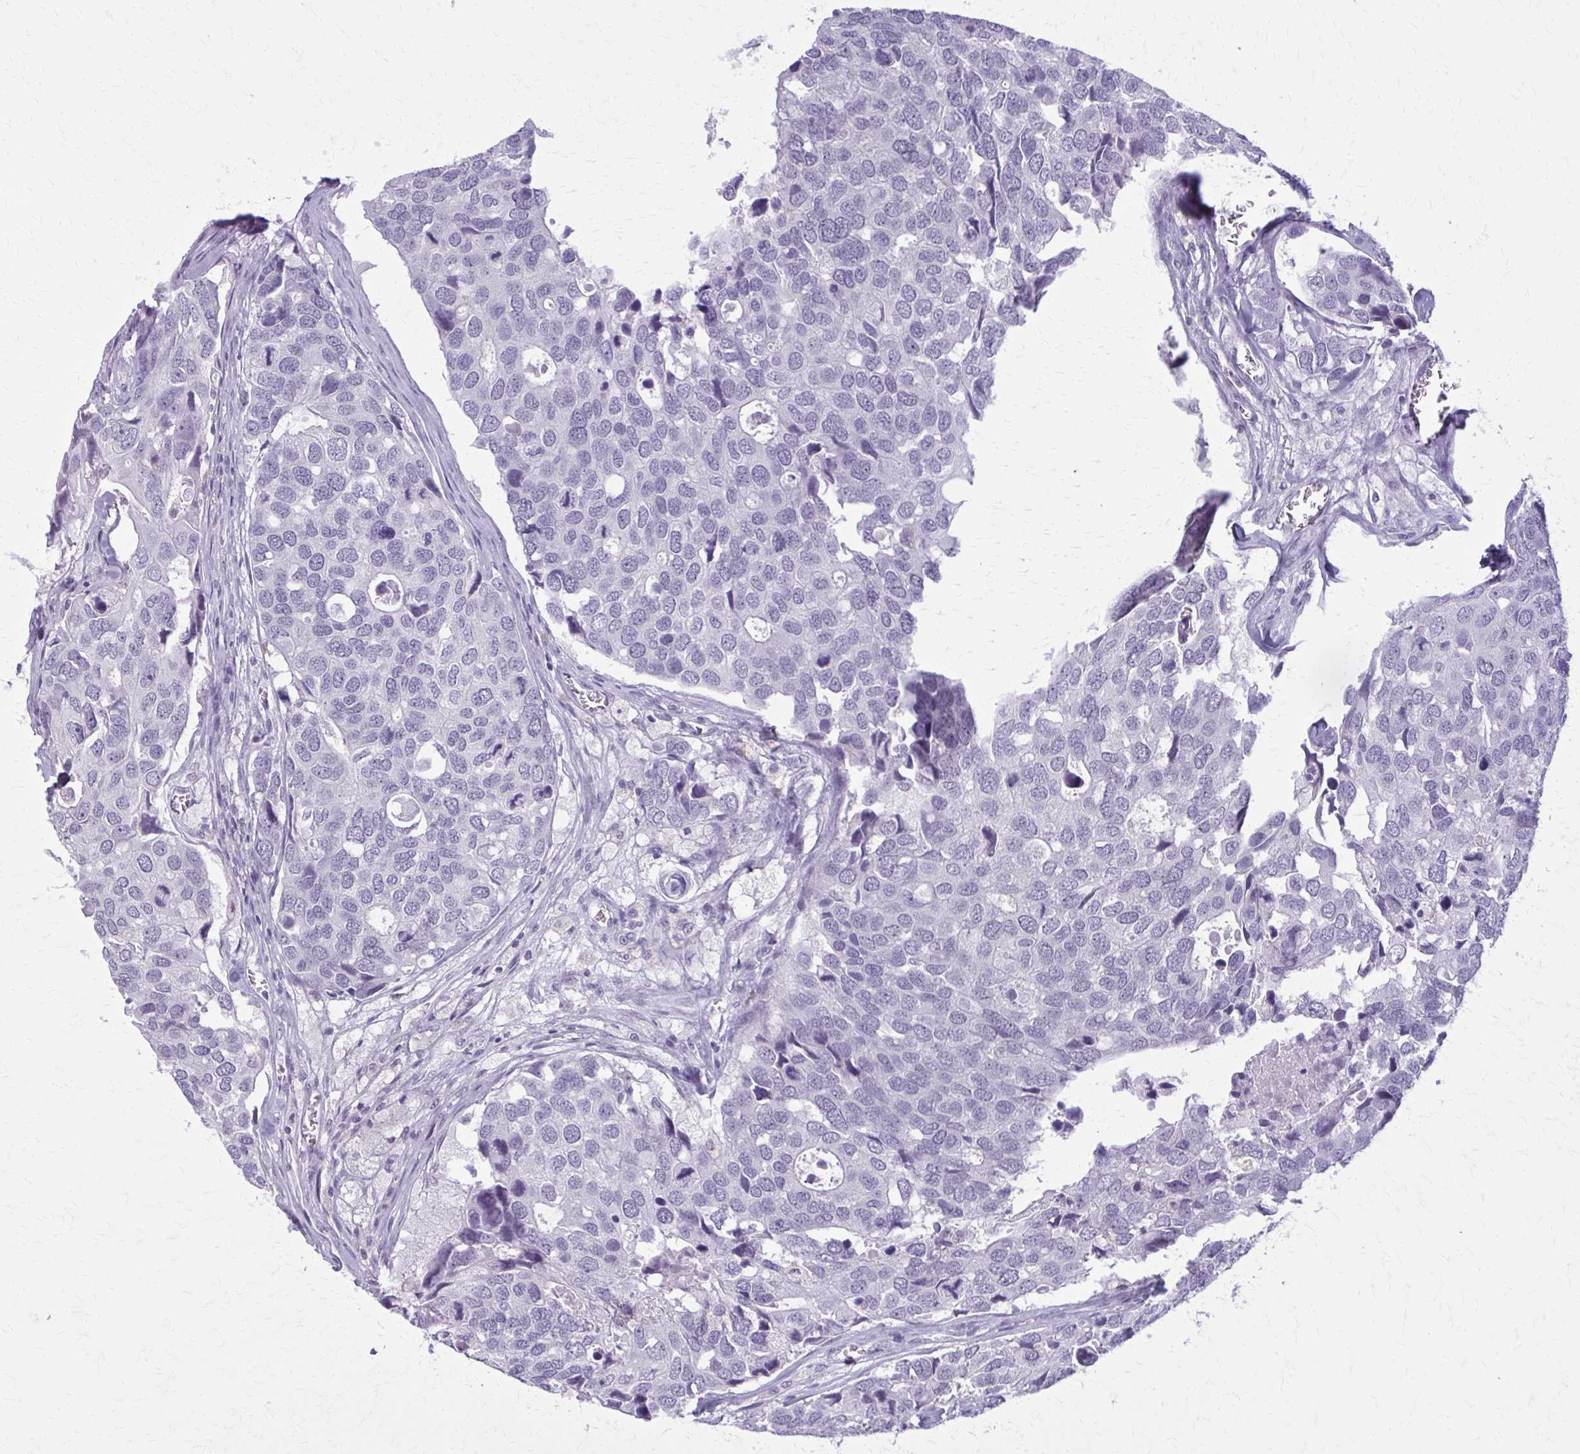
{"staining": {"intensity": "negative", "quantity": "none", "location": "none"}, "tissue": "breast cancer", "cell_type": "Tumor cells", "image_type": "cancer", "snomed": [{"axis": "morphology", "description": "Duct carcinoma"}, {"axis": "topography", "description": "Breast"}], "caption": "This is an immunohistochemistry image of breast infiltrating ductal carcinoma. There is no staining in tumor cells.", "gene": "CARD9", "patient": {"sex": "female", "age": 83}}